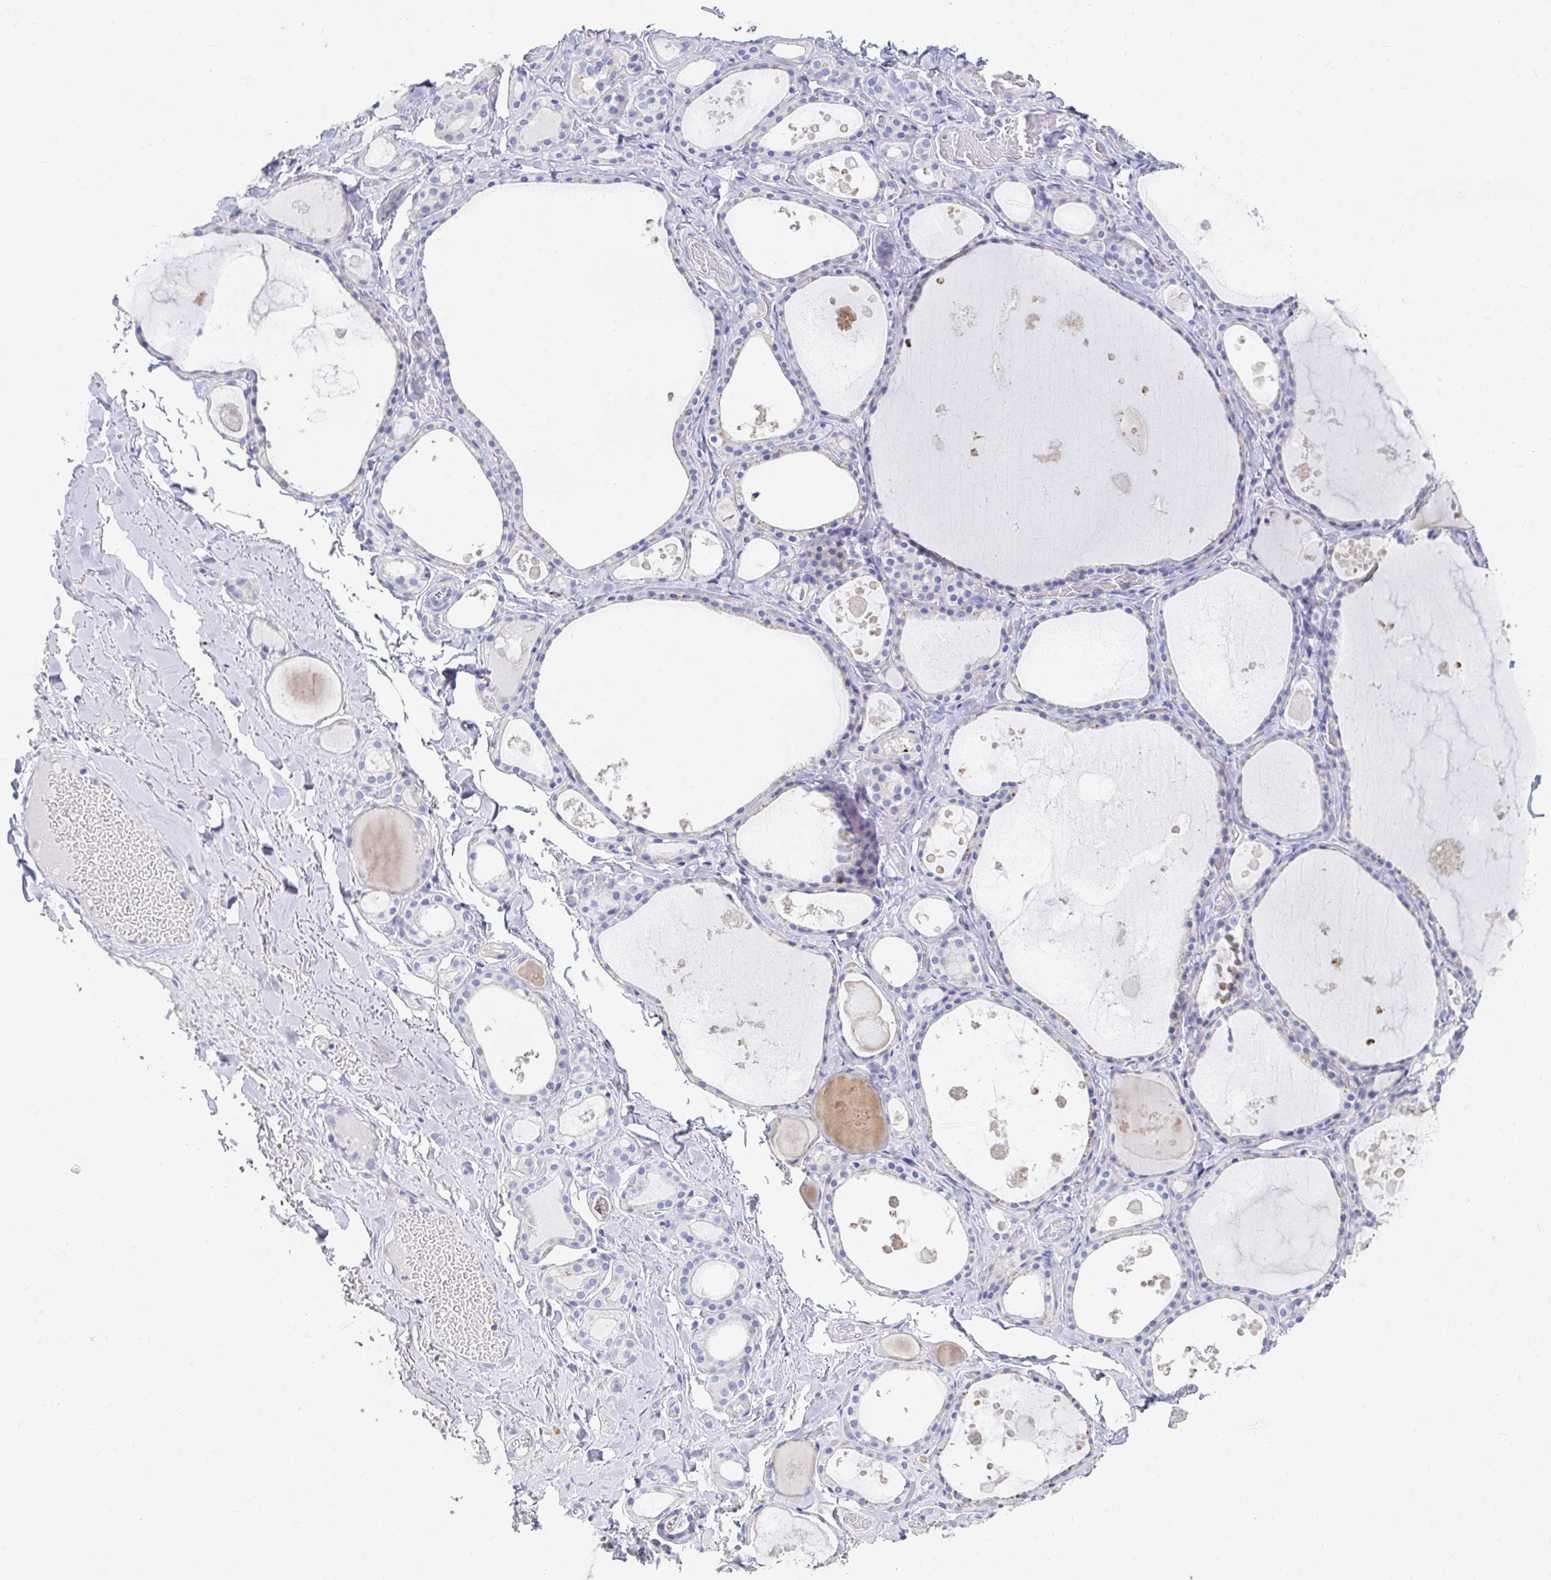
{"staining": {"intensity": "negative", "quantity": "none", "location": "none"}, "tissue": "thyroid gland", "cell_type": "Glandular cells", "image_type": "normal", "snomed": [{"axis": "morphology", "description": "Normal tissue, NOS"}, {"axis": "topography", "description": "Thyroid gland"}], "caption": "This micrograph is of unremarkable thyroid gland stained with immunohistochemistry (IHC) to label a protein in brown with the nuclei are counter-stained blue. There is no expression in glandular cells. Brightfield microscopy of immunohistochemistry (IHC) stained with DAB (3,3'-diaminobenzidine) (brown) and hematoxylin (blue), captured at high magnification.", "gene": "LAMC3", "patient": {"sex": "male", "age": 56}}